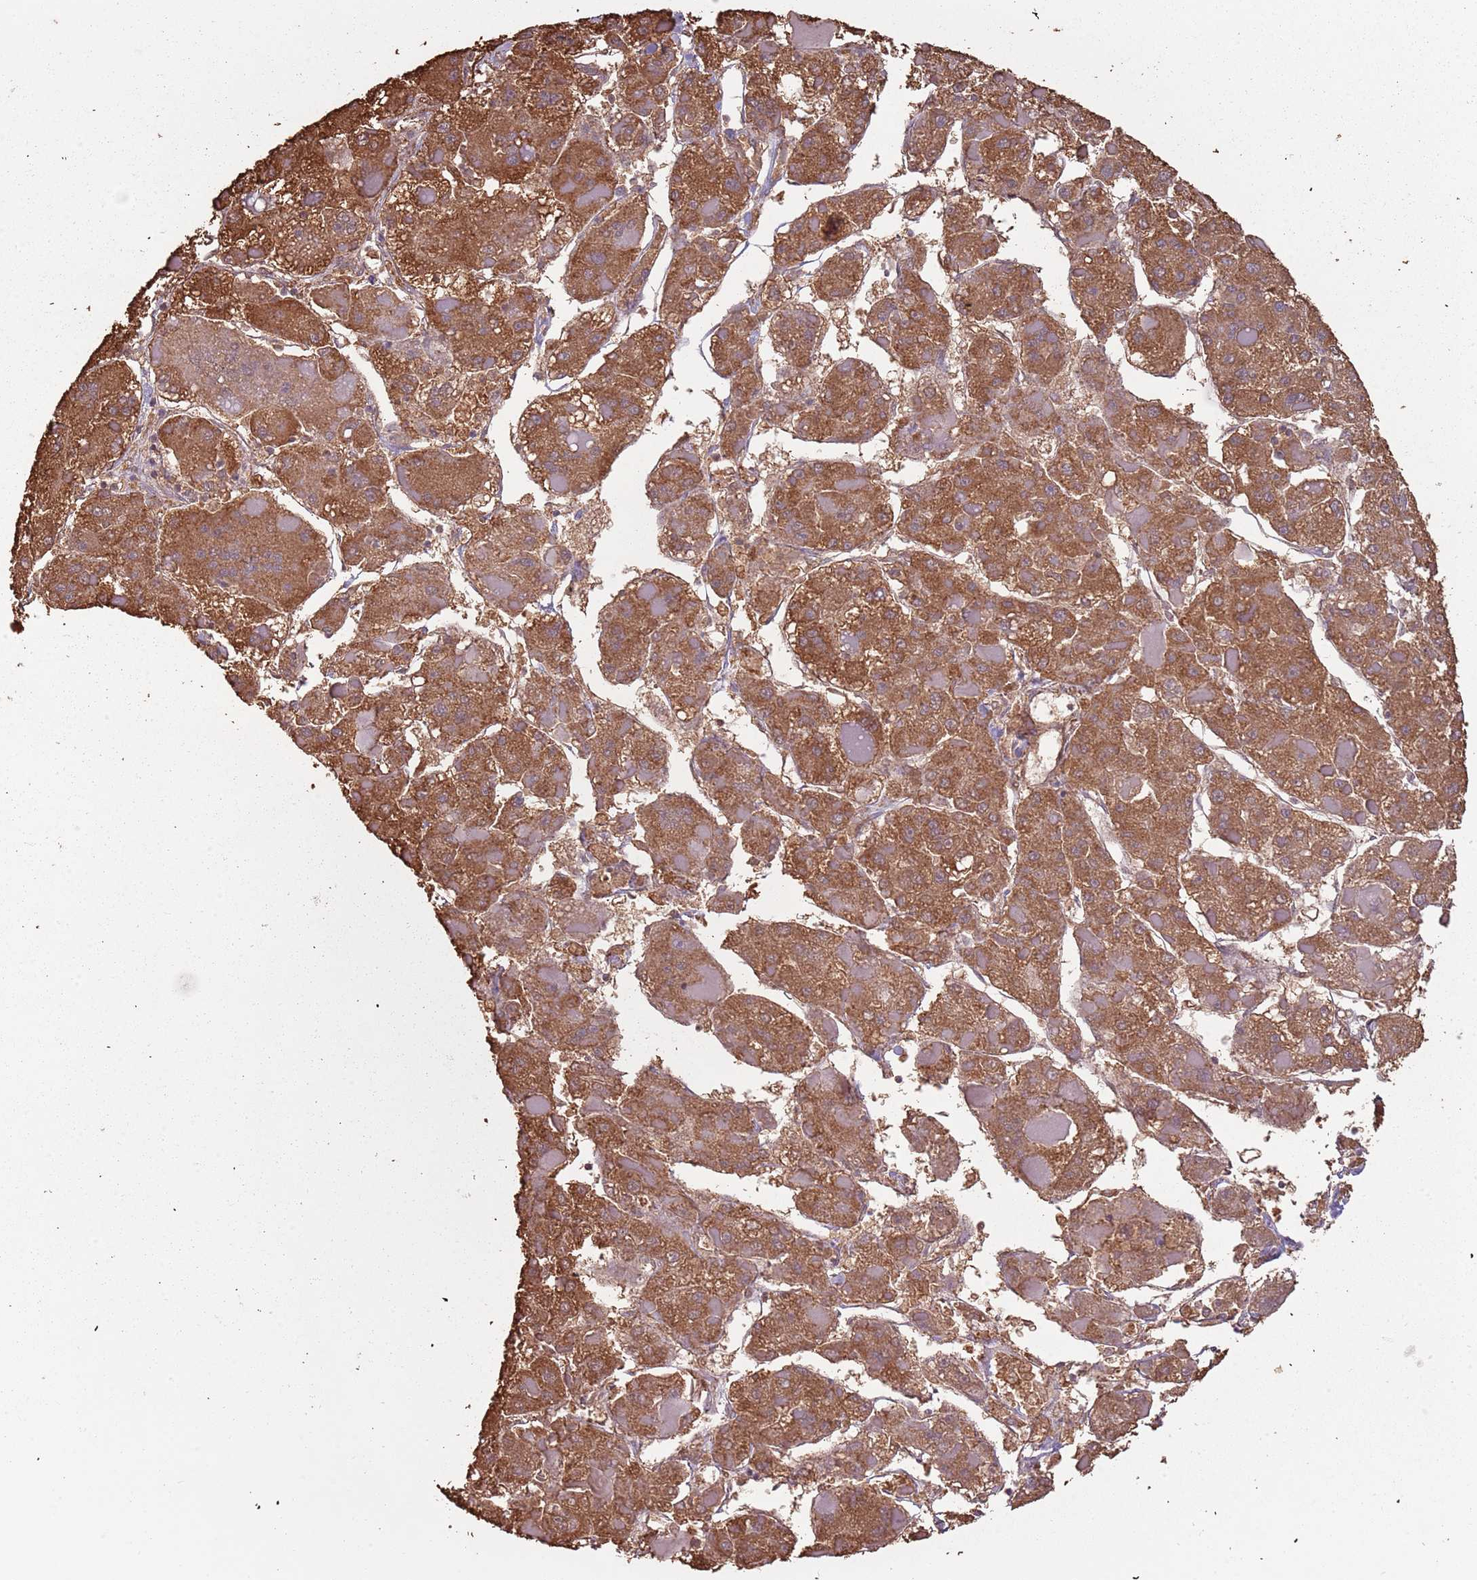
{"staining": {"intensity": "moderate", "quantity": ">75%", "location": "cytoplasmic/membranous"}, "tissue": "liver cancer", "cell_type": "Tumor cells", "image_type": "cancer", "snomed": [{"axis": "morphology", "description": "Carcinoma, Hepatocellular, NOS"}, {"axis": "topography", "description": "Liver"}], "caption": "Protein expression analysis of human liver cancer (hepatocellular carcinoma) reveals moderate cytoplasmic/membranous expression in approximately >75% of tumor cells. (Stains: DAB in brown, nuclei in blue, Microscopy: brightfield microscopy at high magnification).", "gene": "ATOSB", "patient": {"sex": "female", "age": 73}}